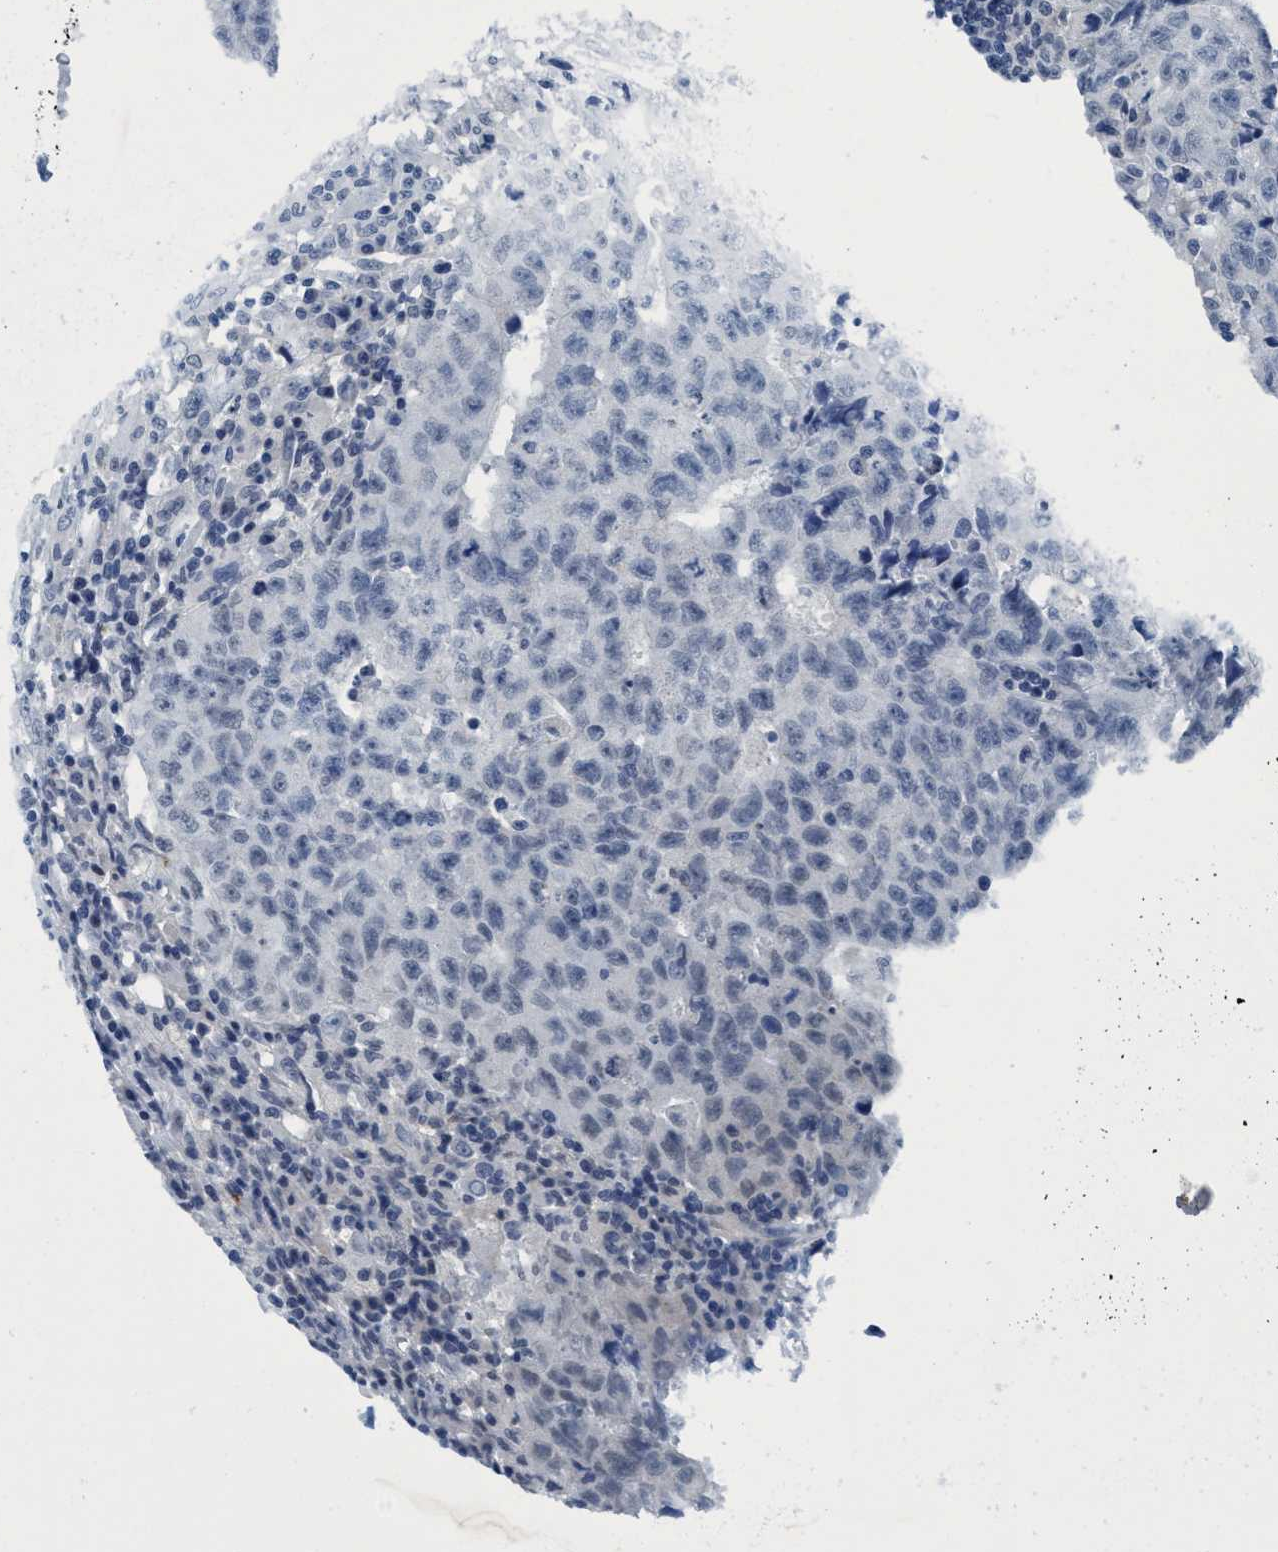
{"staining": {"intensity": "negative", "quantity": "none", "location": "none"}, "tissue": "testis cancer", "cell_type": "Tumor cells", "image_type": "cancer", "snomed": [{"axis": "morphology", "description": "Necrosis, NOS"}, {"axis": "morphology", "description": "Carcinoma, Embryonal, NOS"}, {"axis": "topography", "description": "Testis"}], "caption": "IHC micrograph of neoplastic tissue: human testis cancer stained with DAB displays no significant protein expression in tumor cells. (Brightfield microscopy of DAB IHC at high magnification).", "gene": "DNAI1", "patient": {"sex": "male", "age": 19}}